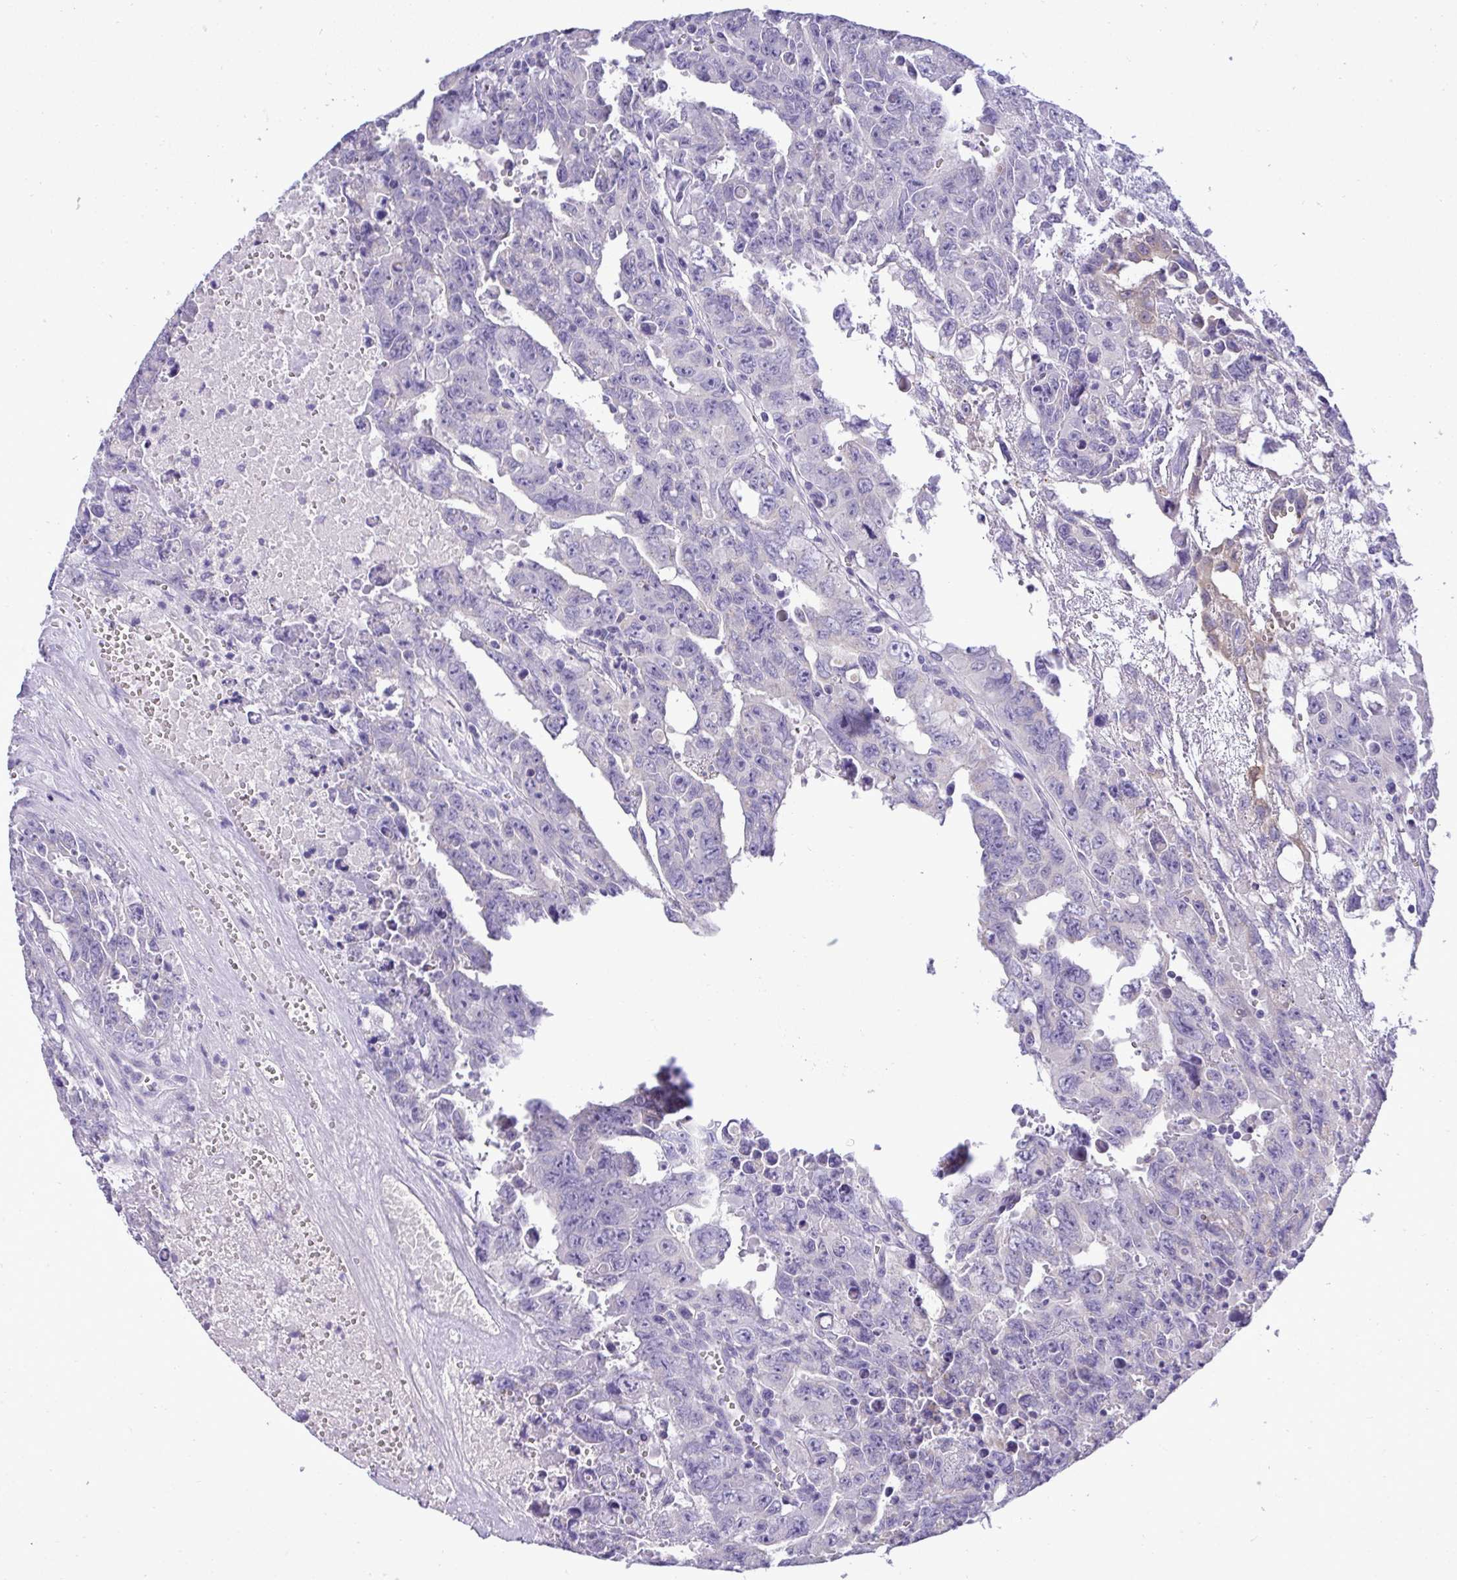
{"staining": {"intensity": "negative", "quantity": "none", "location": "none"}, "tissue": "testis cancer", "cell_type": "Tumor cells", "image_type": "cancer", "snomed": [{"axis": "morphology", "description": "Carcinoma, Embryonal, NOS"}, {"axis": "topography", "description": "Testis"}], "caption": "Tumor cells are negative for protein expression in human testis cancer (embryonal carcinoma). (Brightfield microscopy of DAB IHC at high magnification).", "gene": "ST8SIA2", "patient": {"sex": "male", "age": 24}}